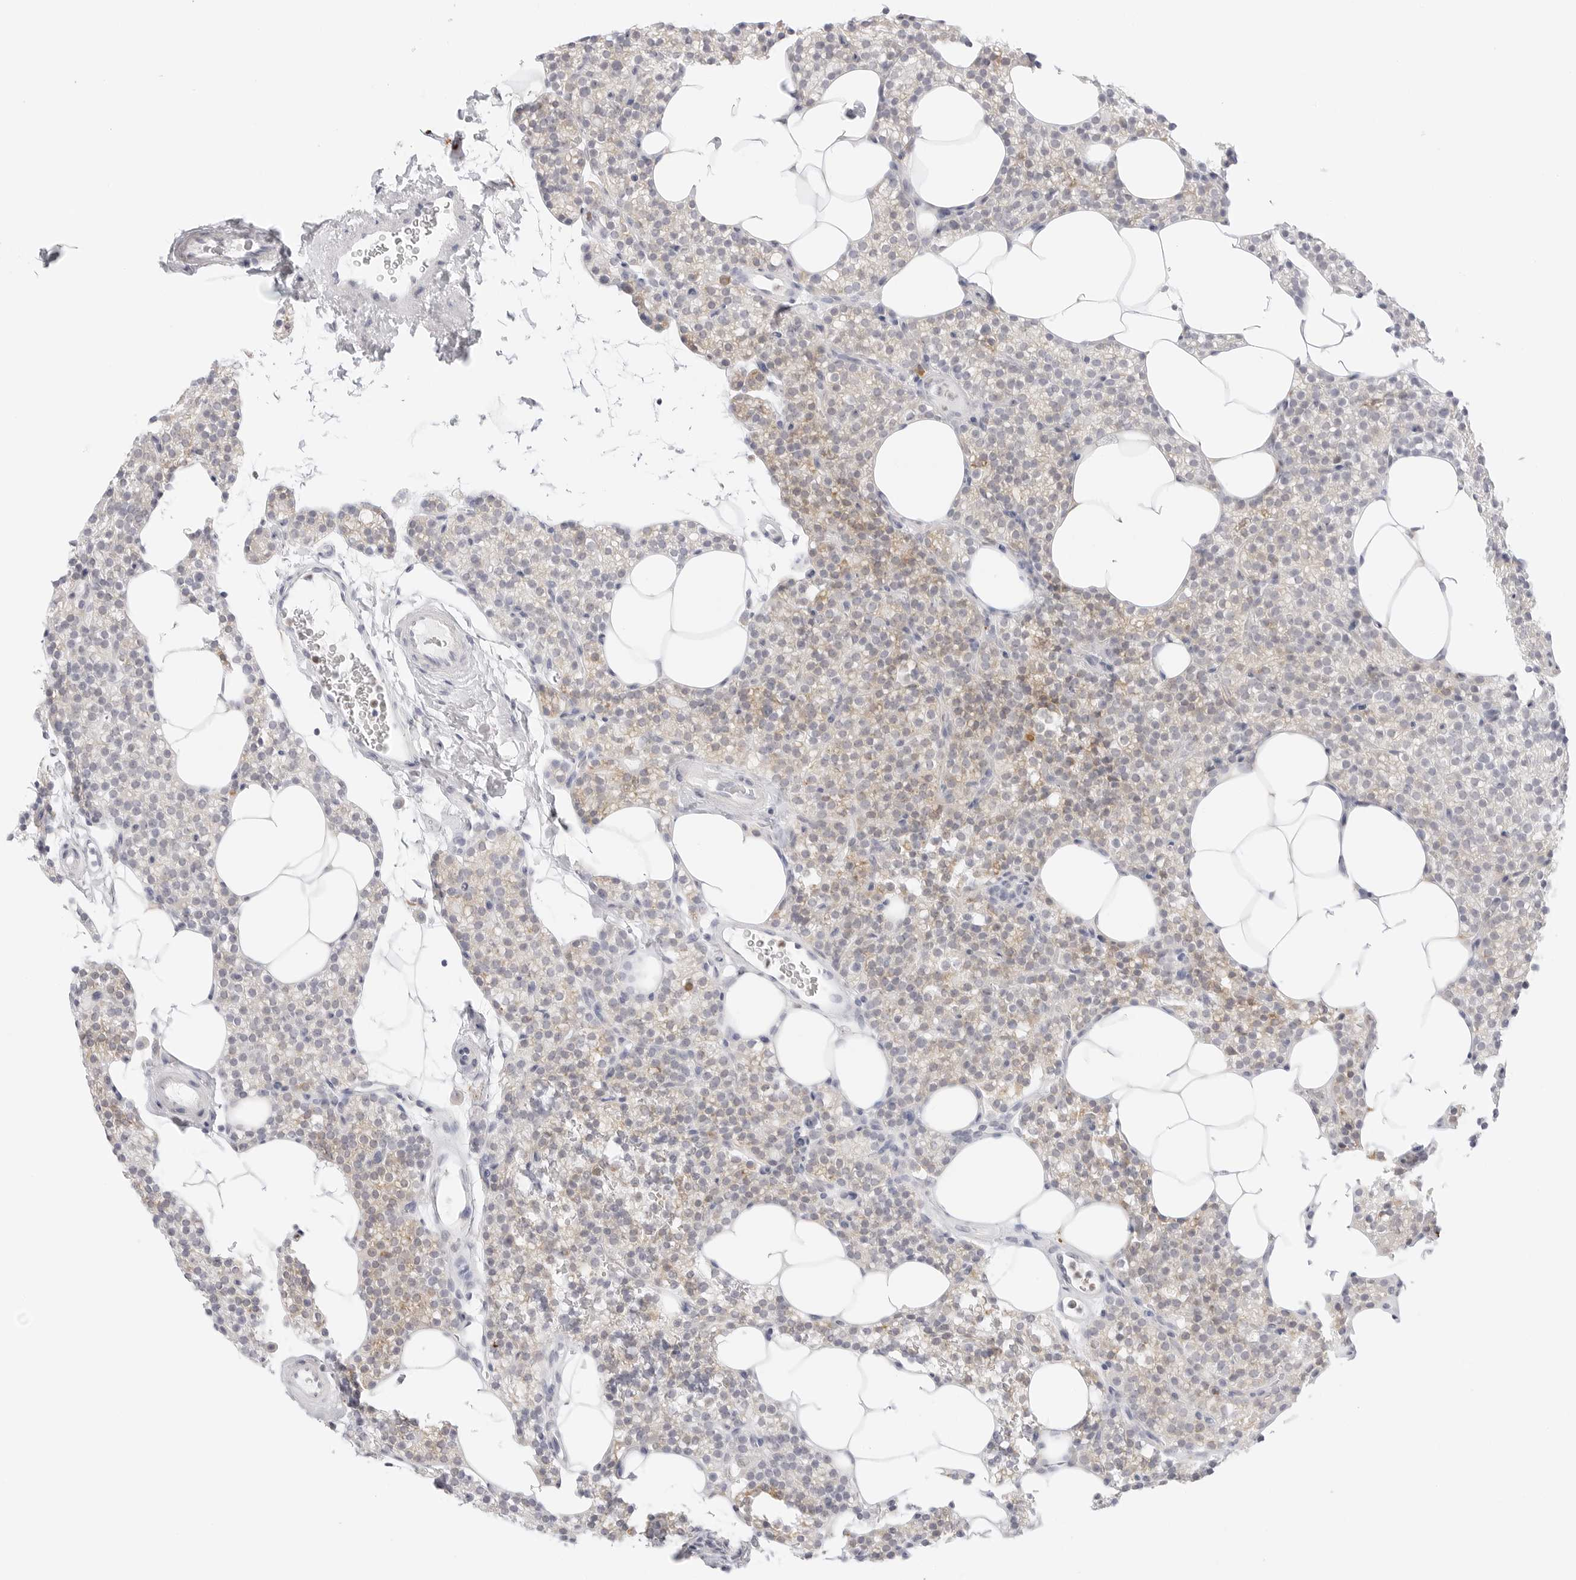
{"staining": {"intensity": "weak", "quantity": "<25%", "location": "cytoplasmic/membranous"}, "tissue": "parathyroid gland", "cell_type": "Glandular cells", "image_type": "normal", "snomed": [{"axis": "morphology", "description": "Normal tissue, NOS"}, {"axis": "topography", "description": "Parathyroid gland"}], "caption": "This is a micrograph of immunohistochemistry (IHC) staining of normal parathyroid gland, which shows no positivity in glandular cells. (Stains: DAB (3,3'-diaminobenzidine) IHC with hematoxylin counter stain, Microscopy: brightfield microscopy at high magnification).", "gene": "THEM4", "patient": {"sex": "female", "age": 56}}